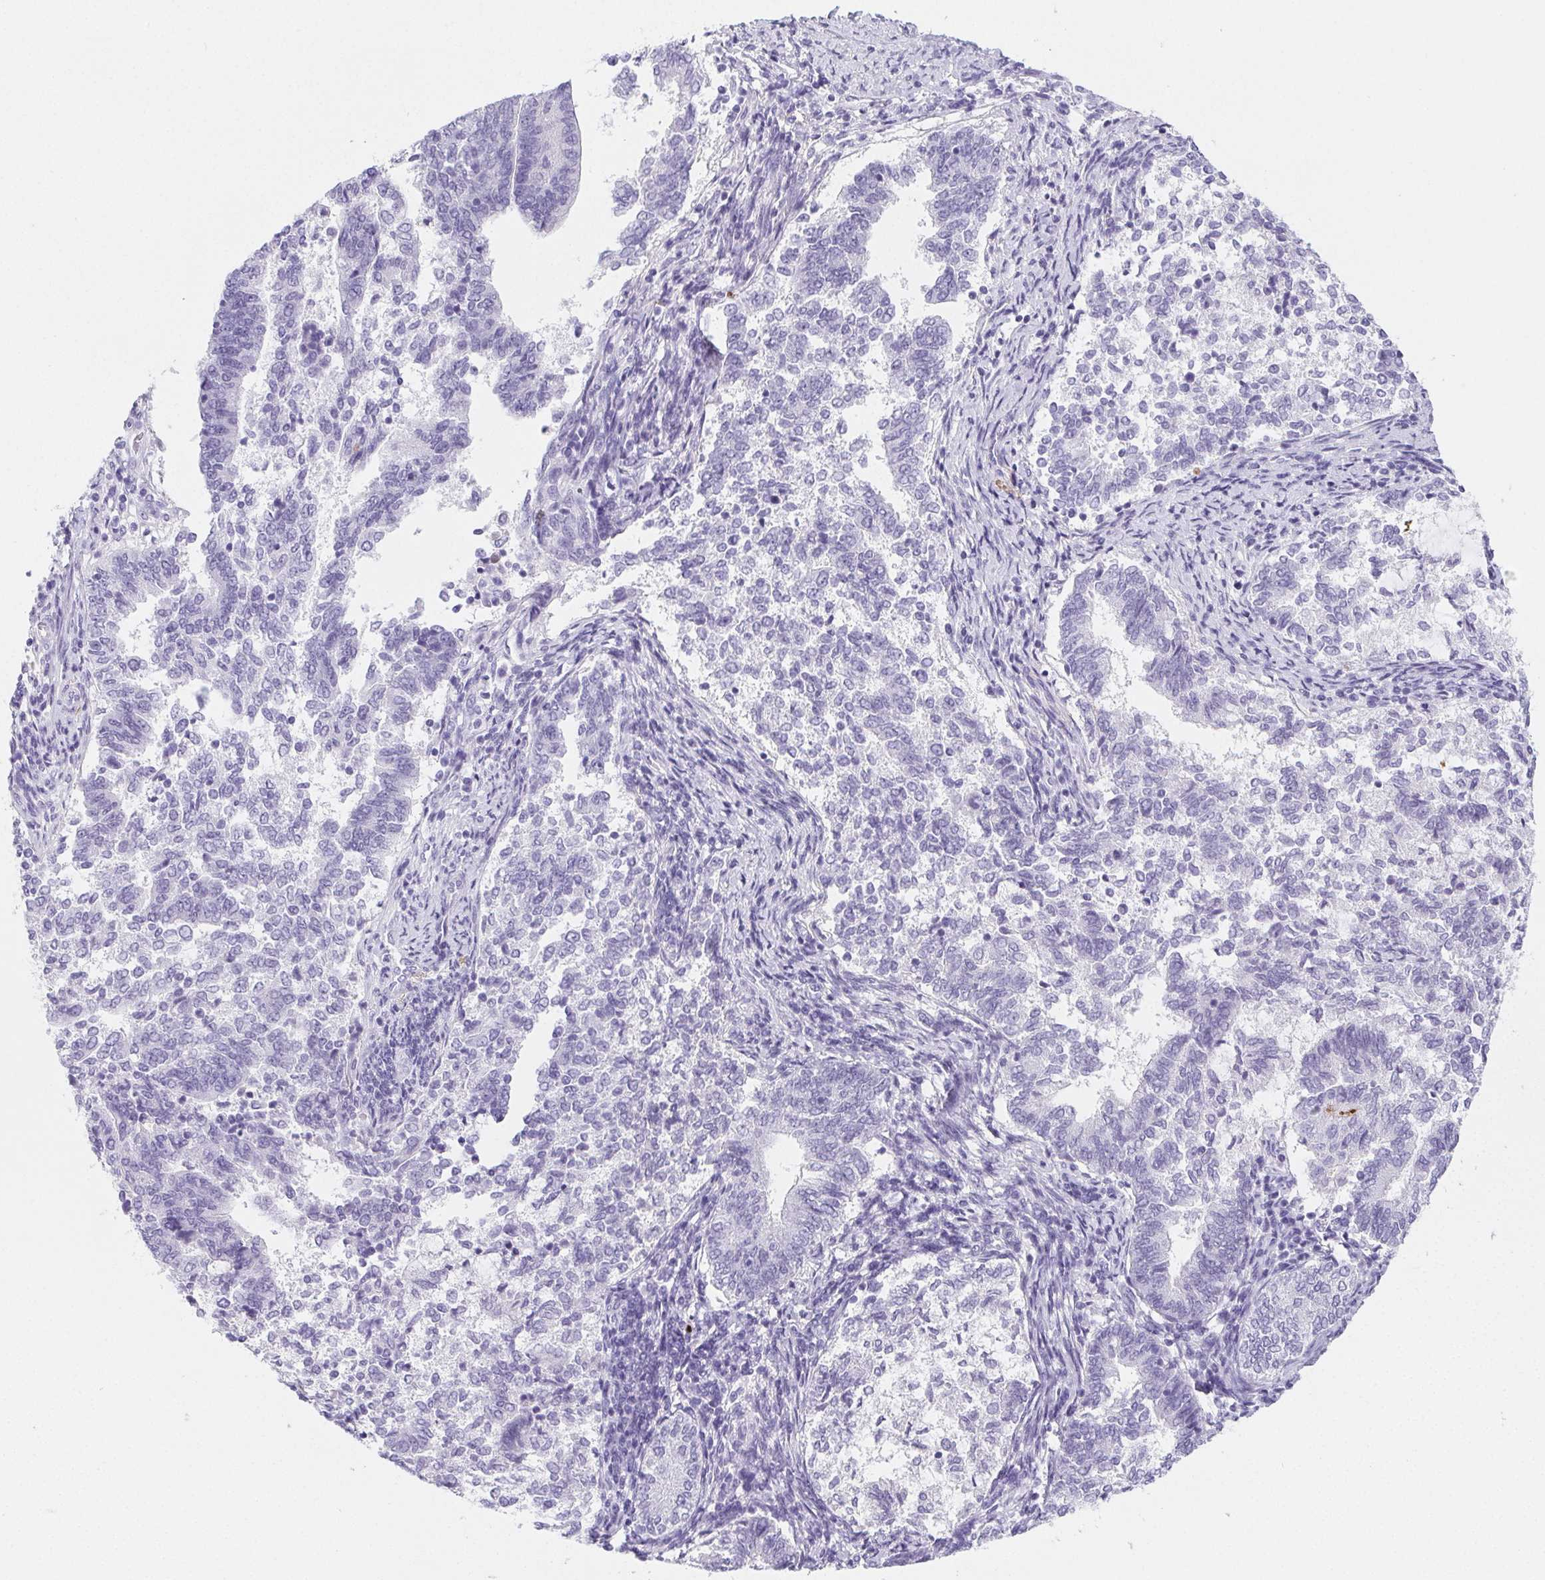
{"staining": {"intensity": "negative", "quantity": "none", "location": "none"}, "tissue": "endometrial cancer", "cell_type": "Tumor cells", "image_type": "cancer", "snomed": [{"axis": "morphology", "description": "Adenocarcinoma, NOS"}, {"axis": "topography", "description": "Endometrium"}], "caption": "There is no significant expression in tumor cells of endometrial cancer (adenocarcinoma).", "gene": "VTN", "patient": {"sex": "female", "age": 65}}